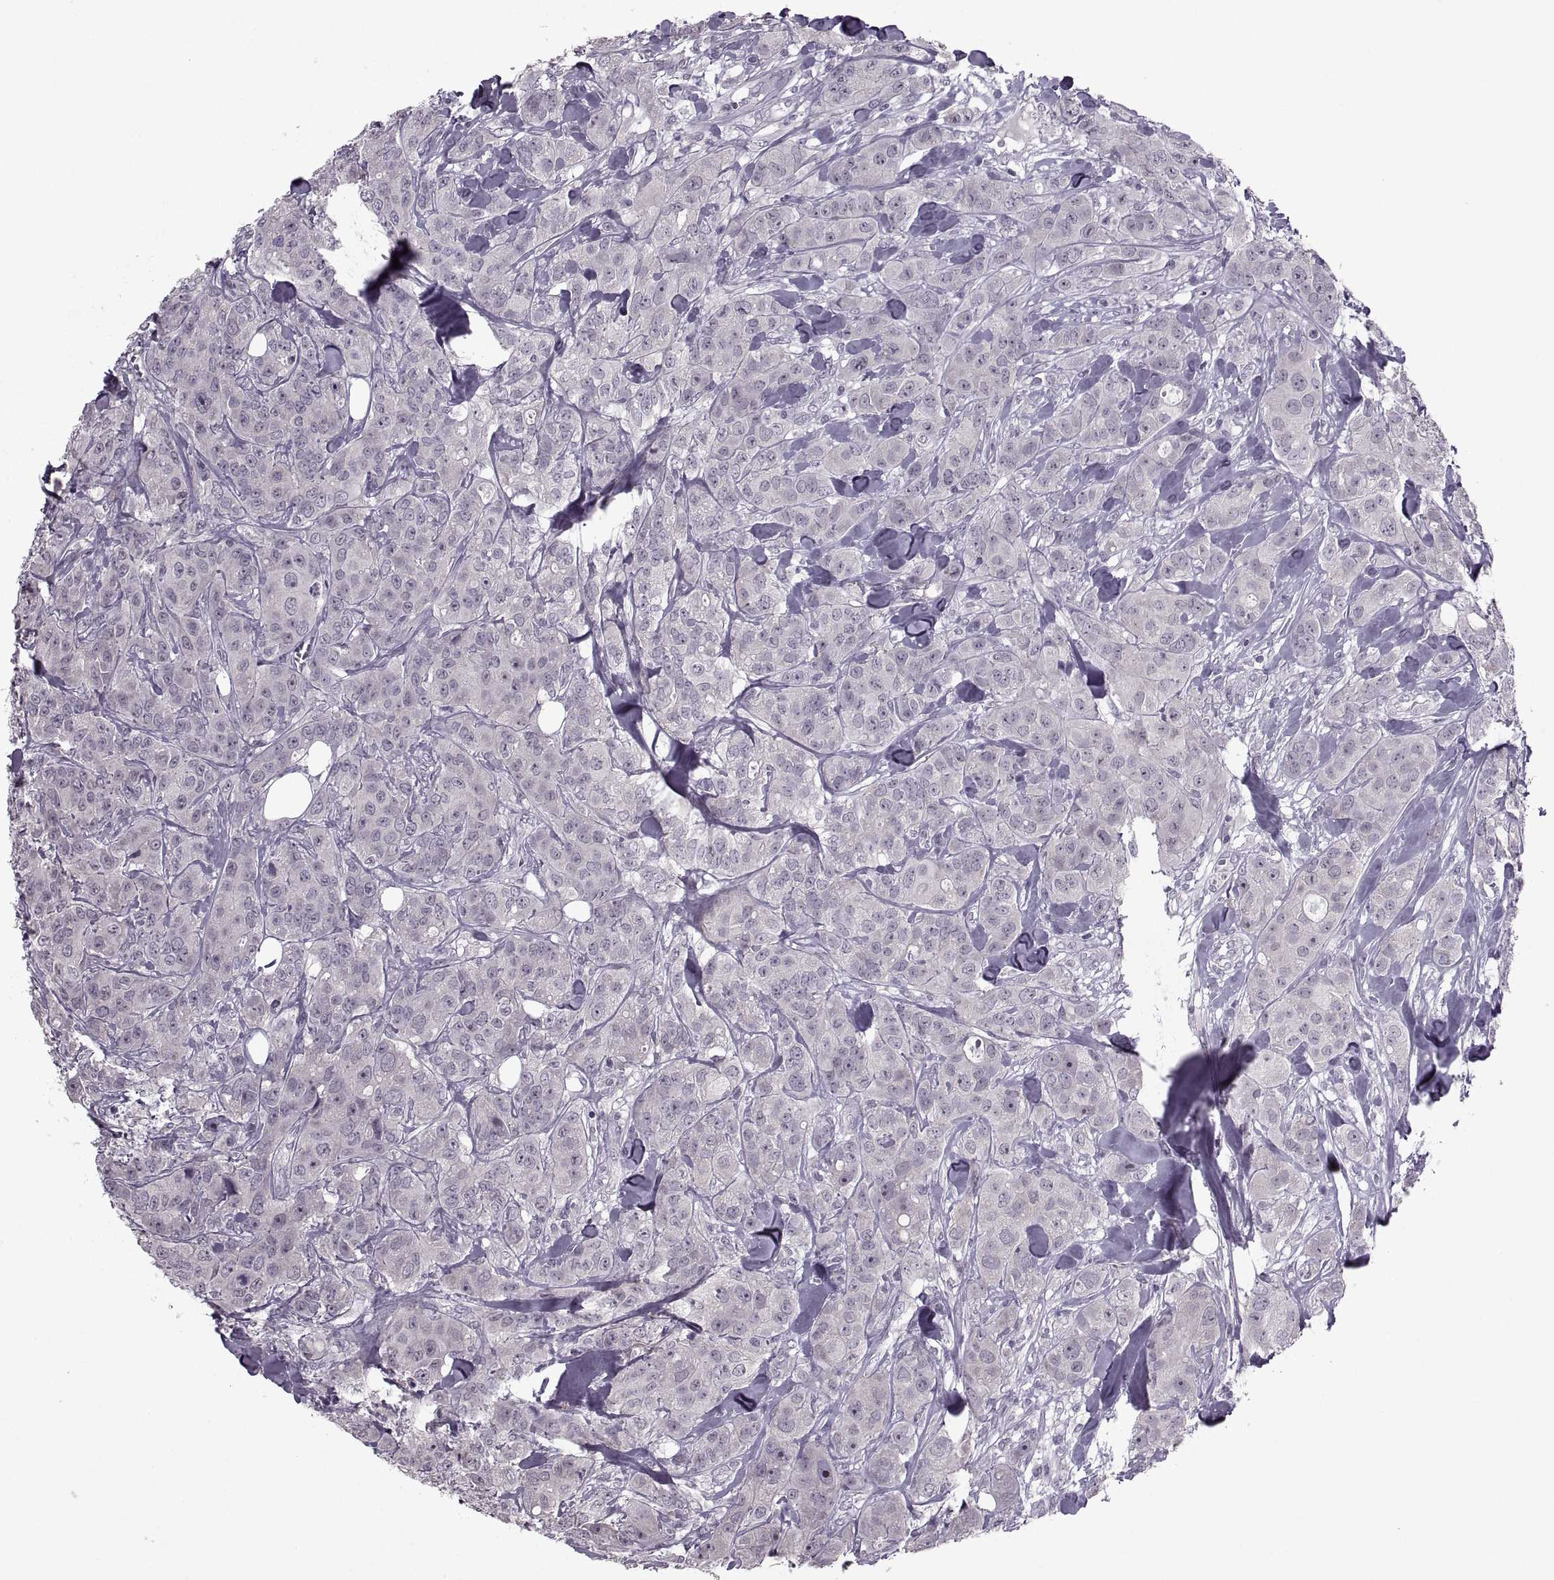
{"staining": {"intensity": "negative", "quantity": "none", "location": "none"}, "tissue": "breast cancer", "cell_type": "Tumor cells", "image_type": "cancer", "snomed": [{"axis": "morphology", "description": "Duct carcinoma"}, {"axis": "topography", "description": "Breast"}], "caption": "Image shows no protein expression in tumor cells of breast cancer tissue.", "gene": "MGAT4D", "patient": {"sex": "female", "age": 43}}